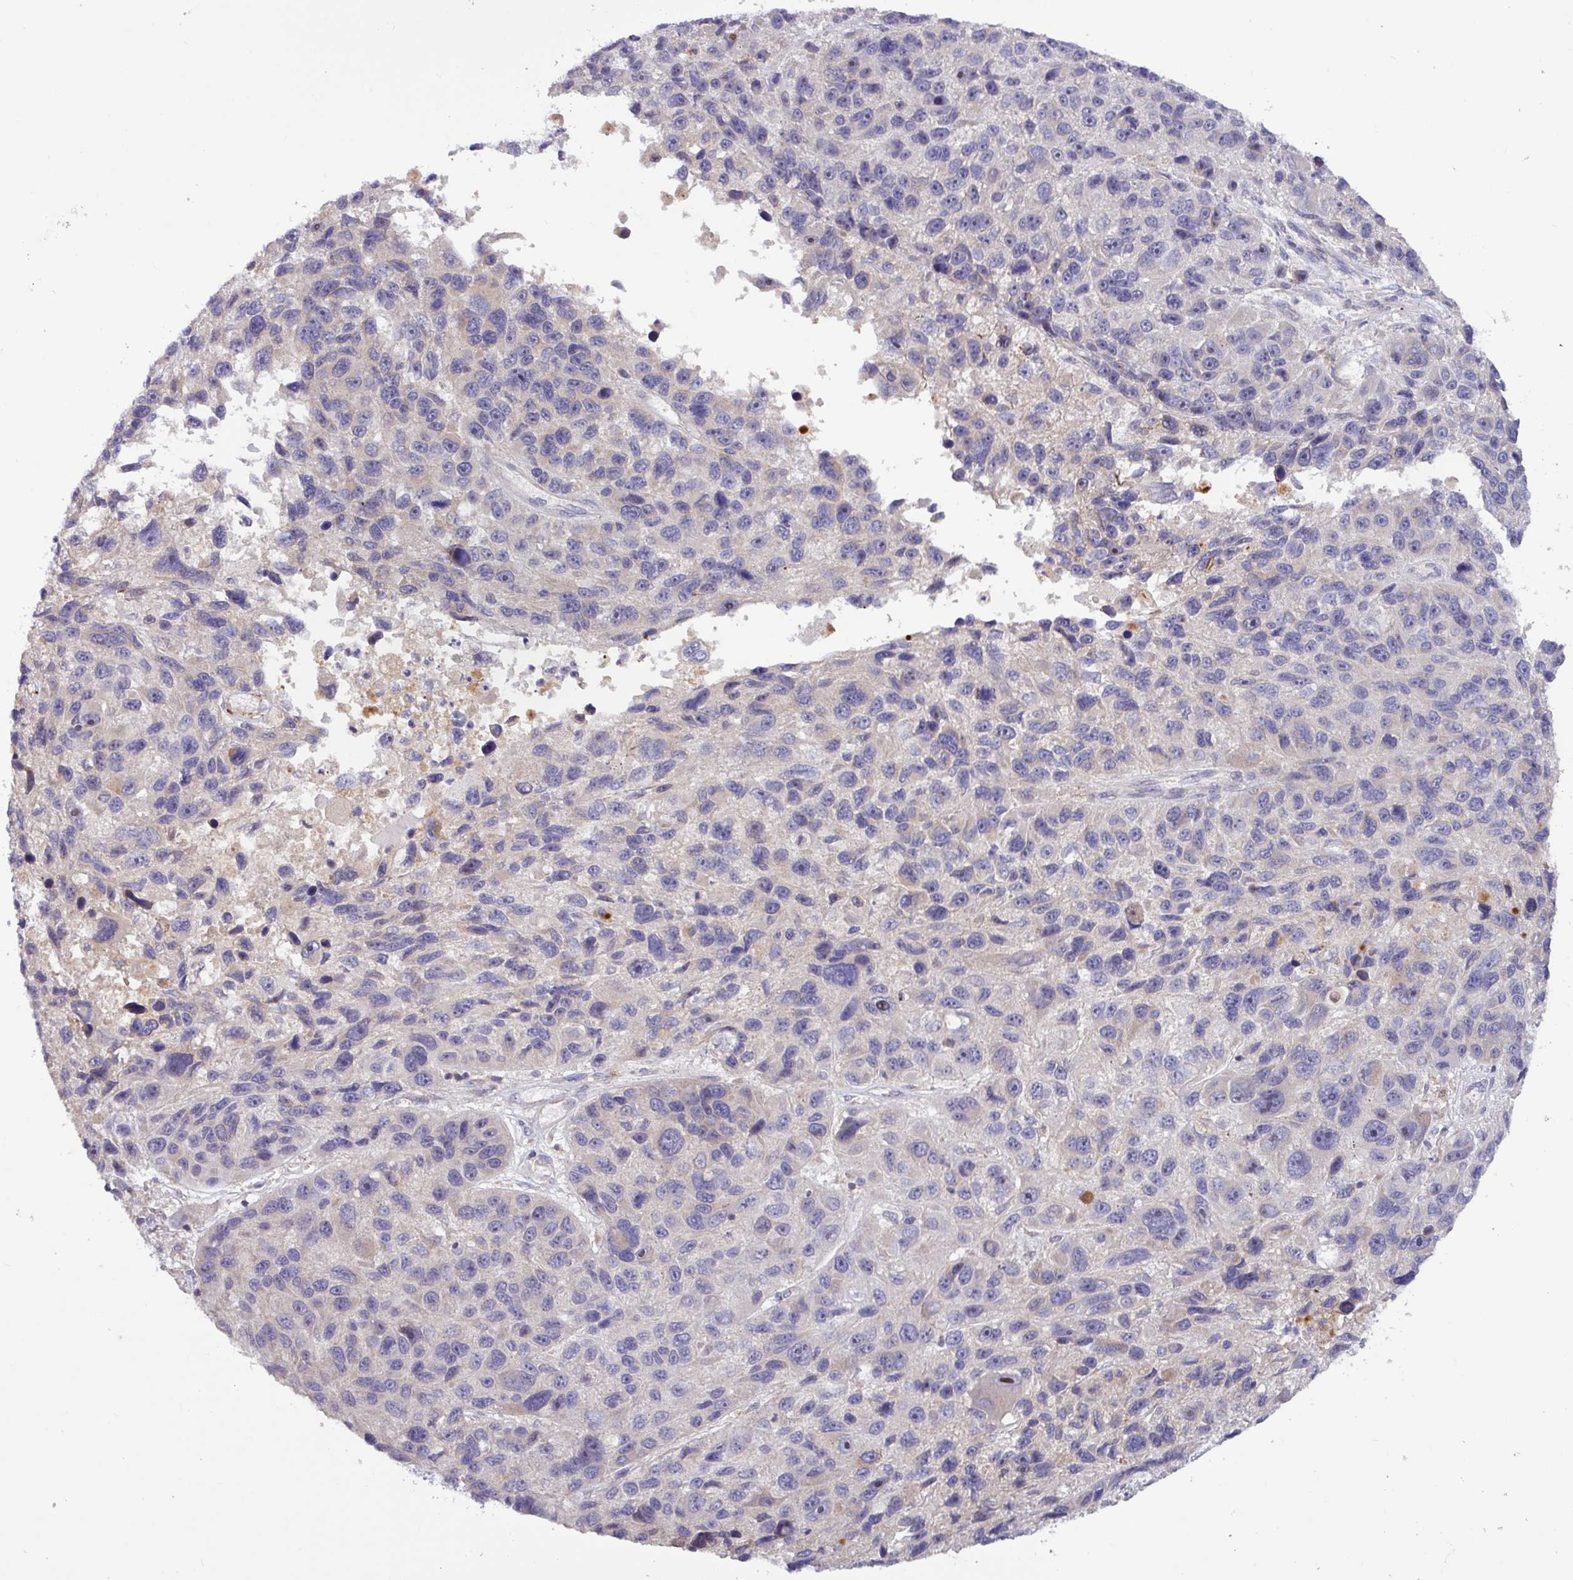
{"staining": {"intensity": "negative", "quantity": "none", "location": "none"}, "tissue": "melanoma", "cell_type": "Tumor cells", "image_type": "cancer", "snomed": [{"axis": "morphology", "description": "Malignant melanoma, NOS"}, {"axis": "topography", "description": "Skin"}], "caption": "DAB (3,3'-diaminobenzidine) immunohistochemical staining of malignant melanoma demonstrates no significant staining in tumor cells. (Stains: DAB immunohistochemistry (IHC) with hematoxylin counter stain, Microscopy: brightfield microscopy at high magnification).", "gene": "TNFSF12", "patient": {"sex": "male", "age": 53}}